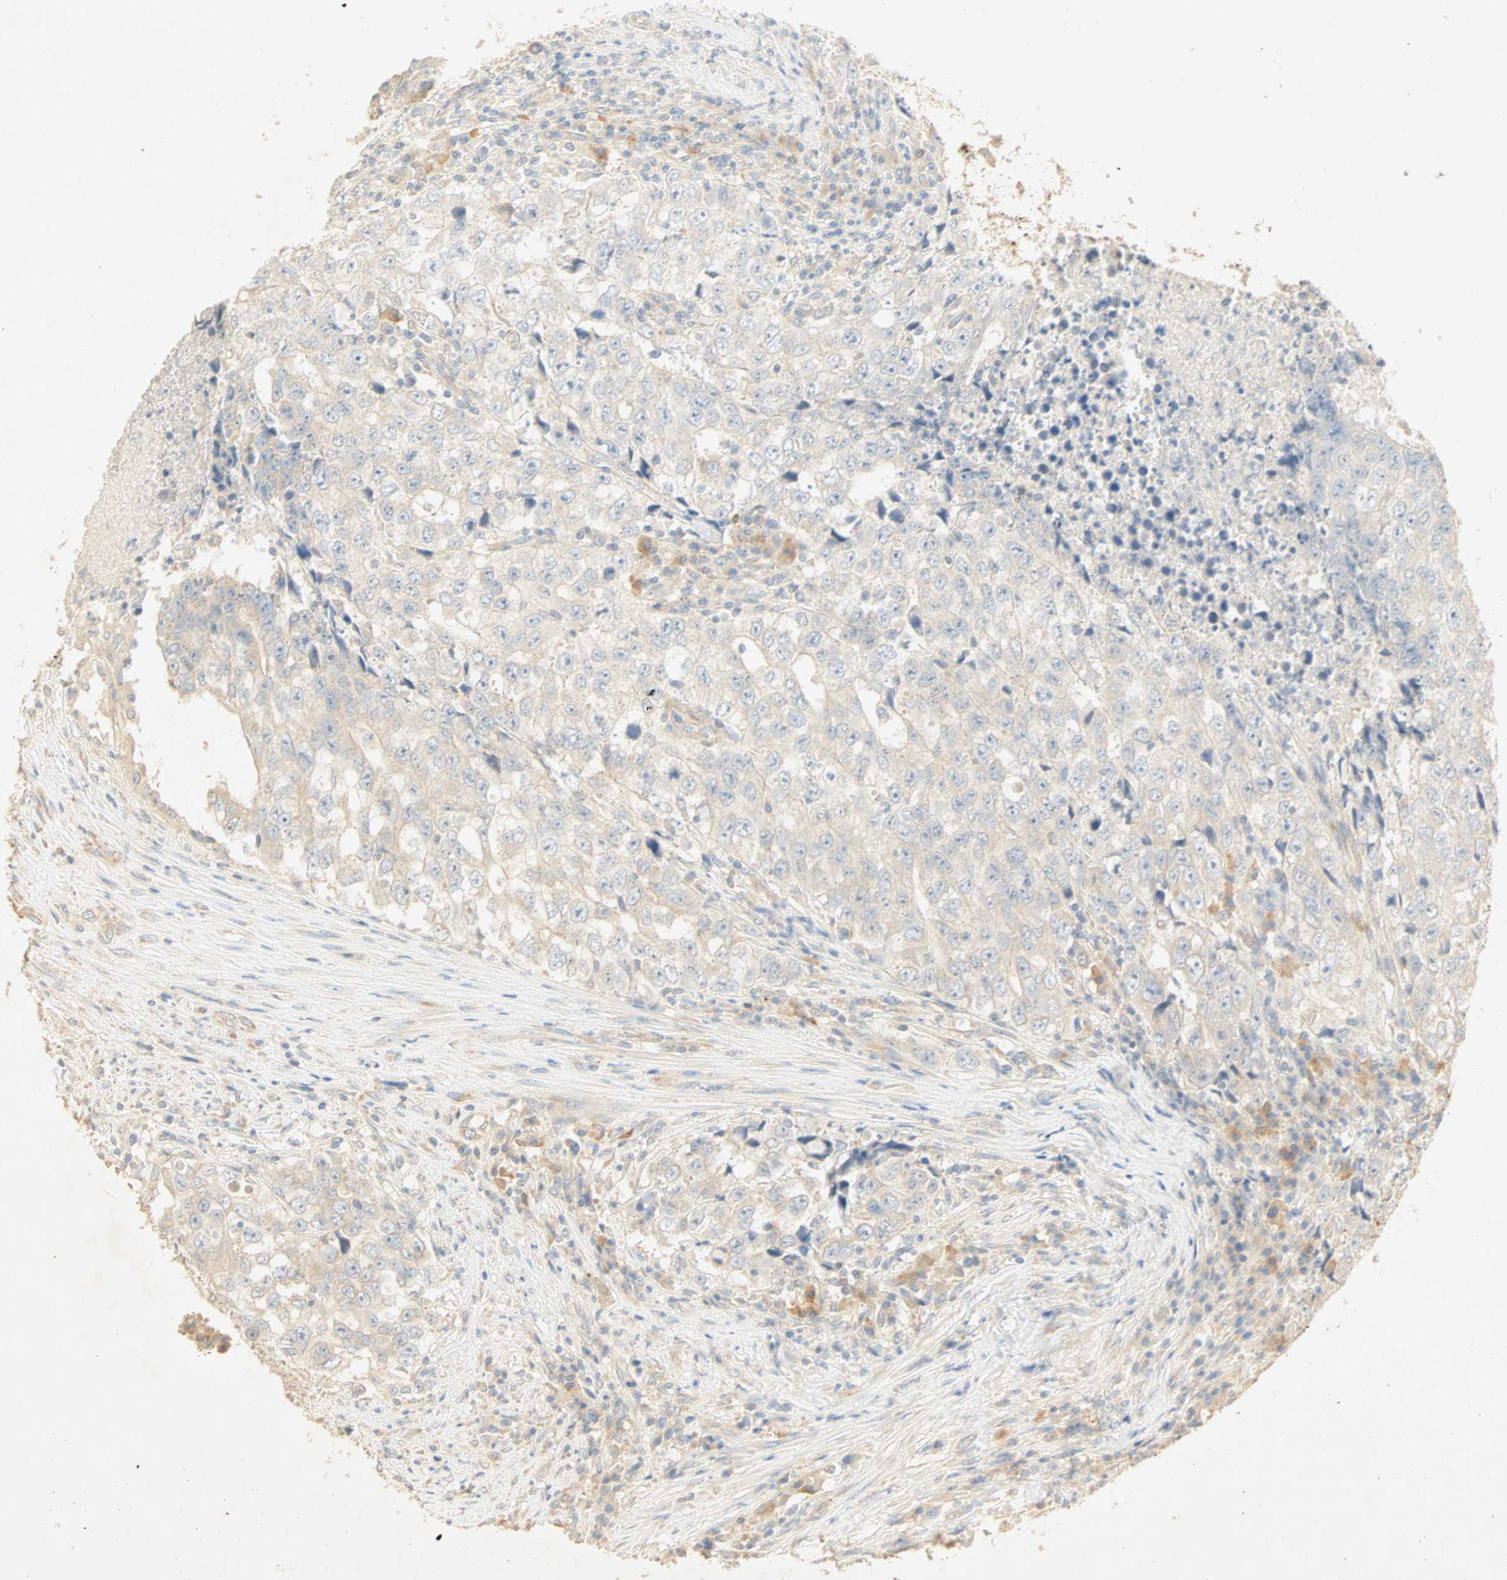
{"staining": {"intensity": "weak", "quantity": "25%-75%", "location": "cytoplasmic/membranous"}, "tissue": "testis cancer", "cell_type": "Tumor cells", "image_type": "cancer", "snomed": [{"axis": "morphology", "description": "Necrosis, NOS"}, {"axis": "morphology", "description": "Carcinoma, Embryonal, NOS"}, {"axis": "topography", "description": "Testis"}], "caption": "Testis embryonal carcinoma stained for a protein (brown) shows weak cytoplasmic/membranous positive positivity in about 25%-75% of tumor cells.", "gene": "SELENBP1", "patient": {"sex": "male", "age": 19}}